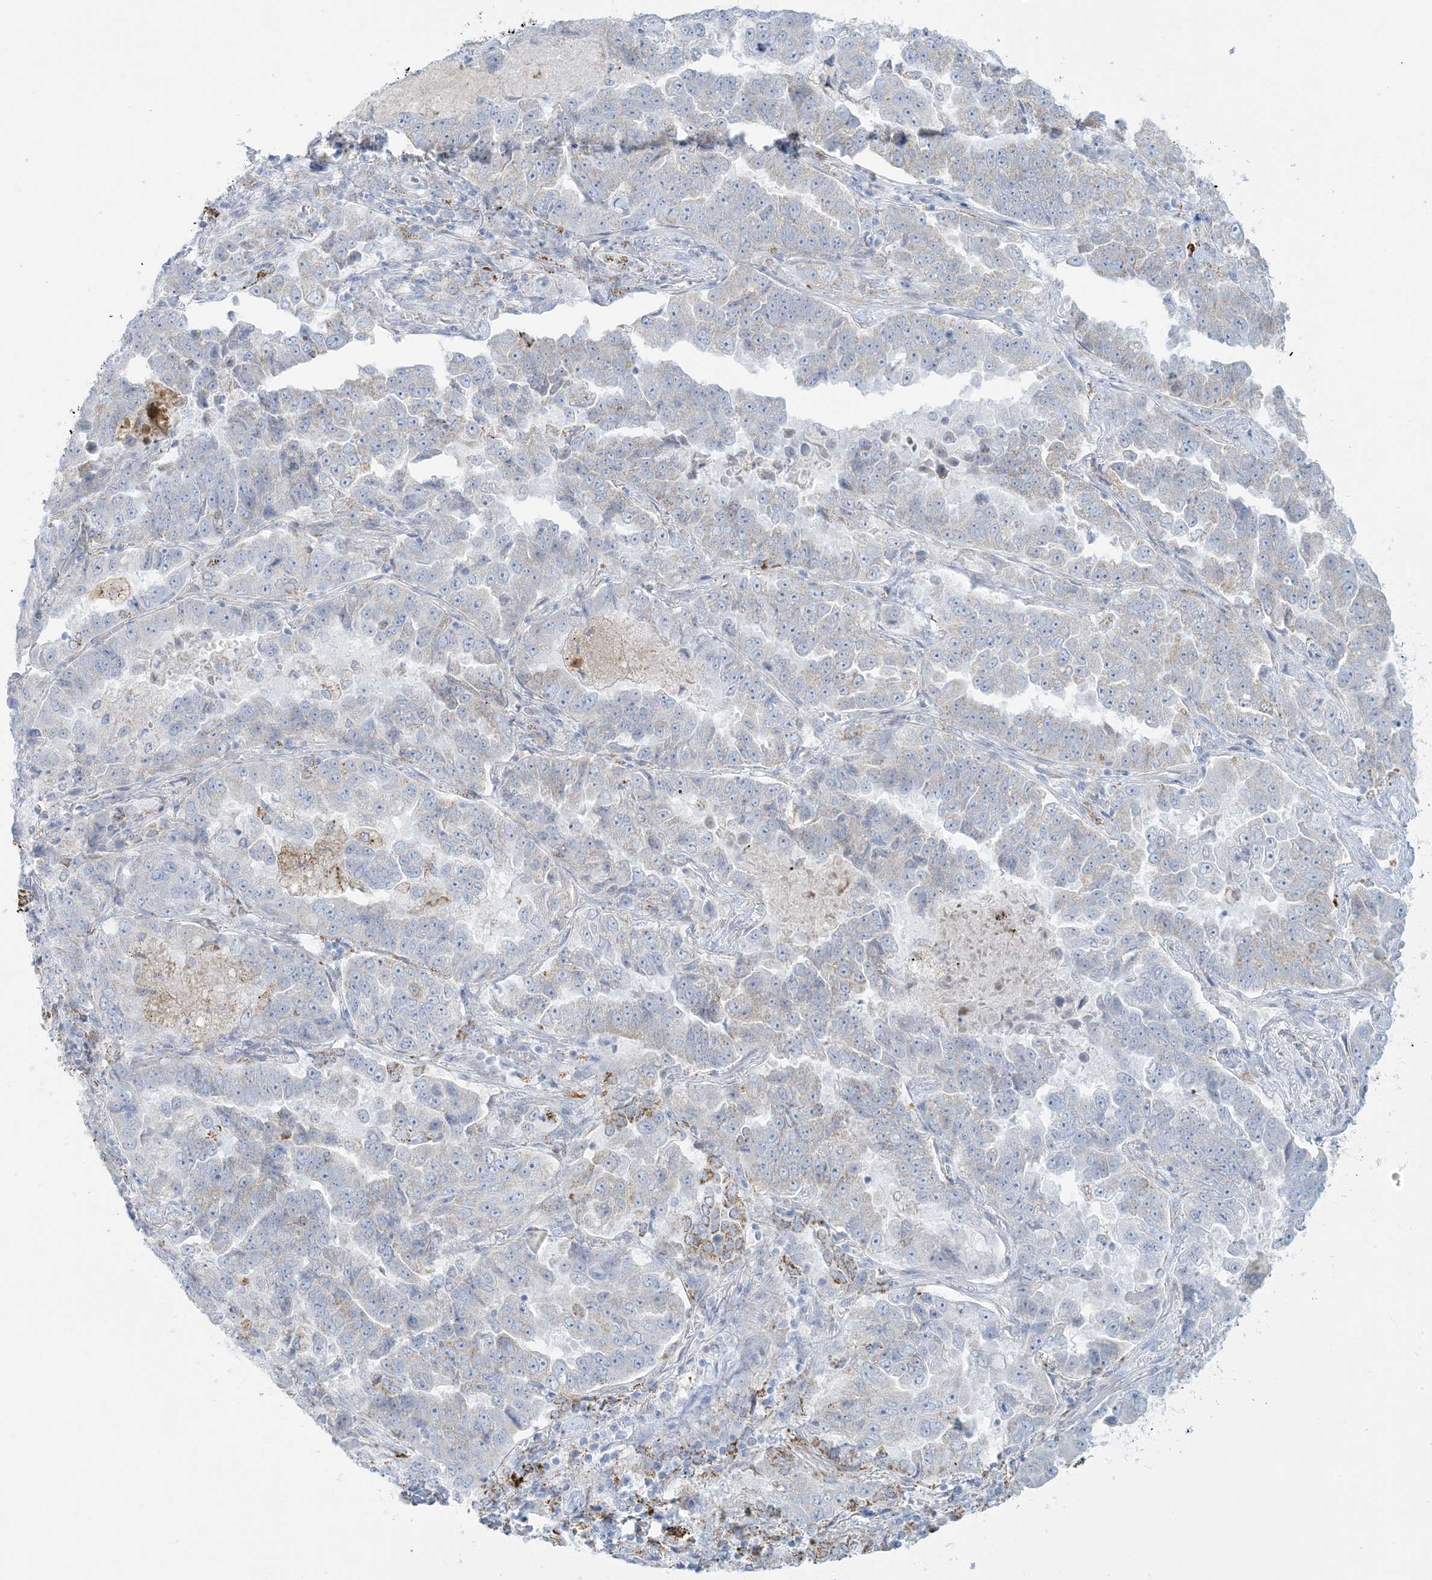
{"staining": {"intensity": "negative", "quantity": "none", "location": "none"}, "tissue": "lung cancer", "cell_type": "Tumor cells", "image_type": "cancer", "snomed": [{"axis": "morphology", "description": "Adenocarcinoma, NOS"}, {"axis": "topography", "description": "Lung"}], "caption": "An image of adenocarcinoma (lung) stained for a protein shows no brown staining in tumor cells. The staining is performed using DAB (3,3'-diaminobenzidine) brown chromogen with nuclei counter-stained in using hematoxylin.", "gene": "ZDHHC4", "patient": {"sex": "female", "age": 51}}